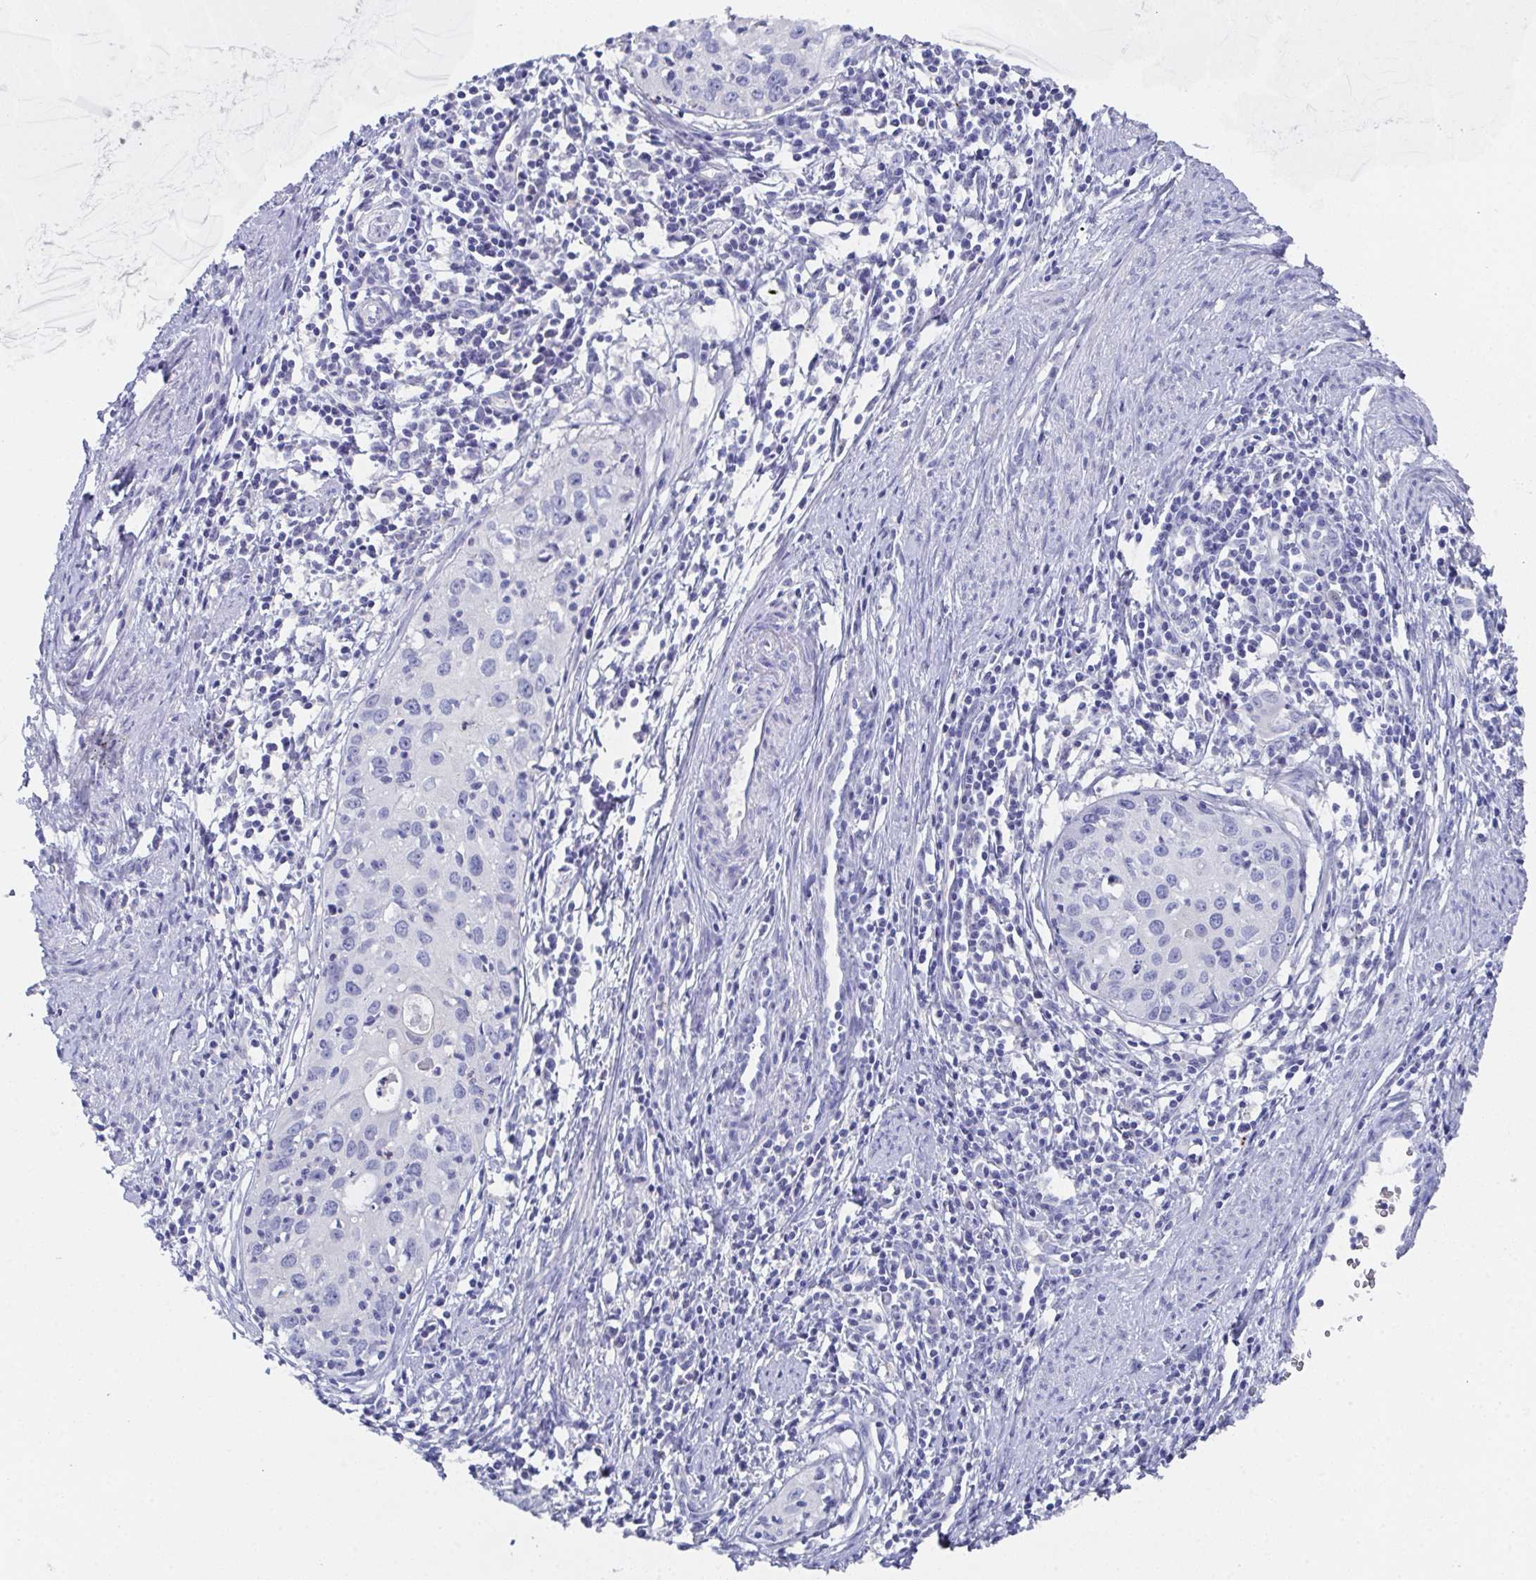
{"staining": {"intensity": "negative", "quantity": "none", "location": "none"}, "tissue": "cervical cancer", "cell_type": "Tumor cells", "image_type": "cancer", "snomed": [{"axis": "morphology", "description": "Squamous cell carcinoma, NOS"}, {"axis": "topography", "description": "Cervix"}], "caption": "Histopathology image shows no significant protein positivity in tumor cells of cervical squamous cell carcinoma.", "gene": "SSC4D", "patient": {"sex": "female", "age": 40}}